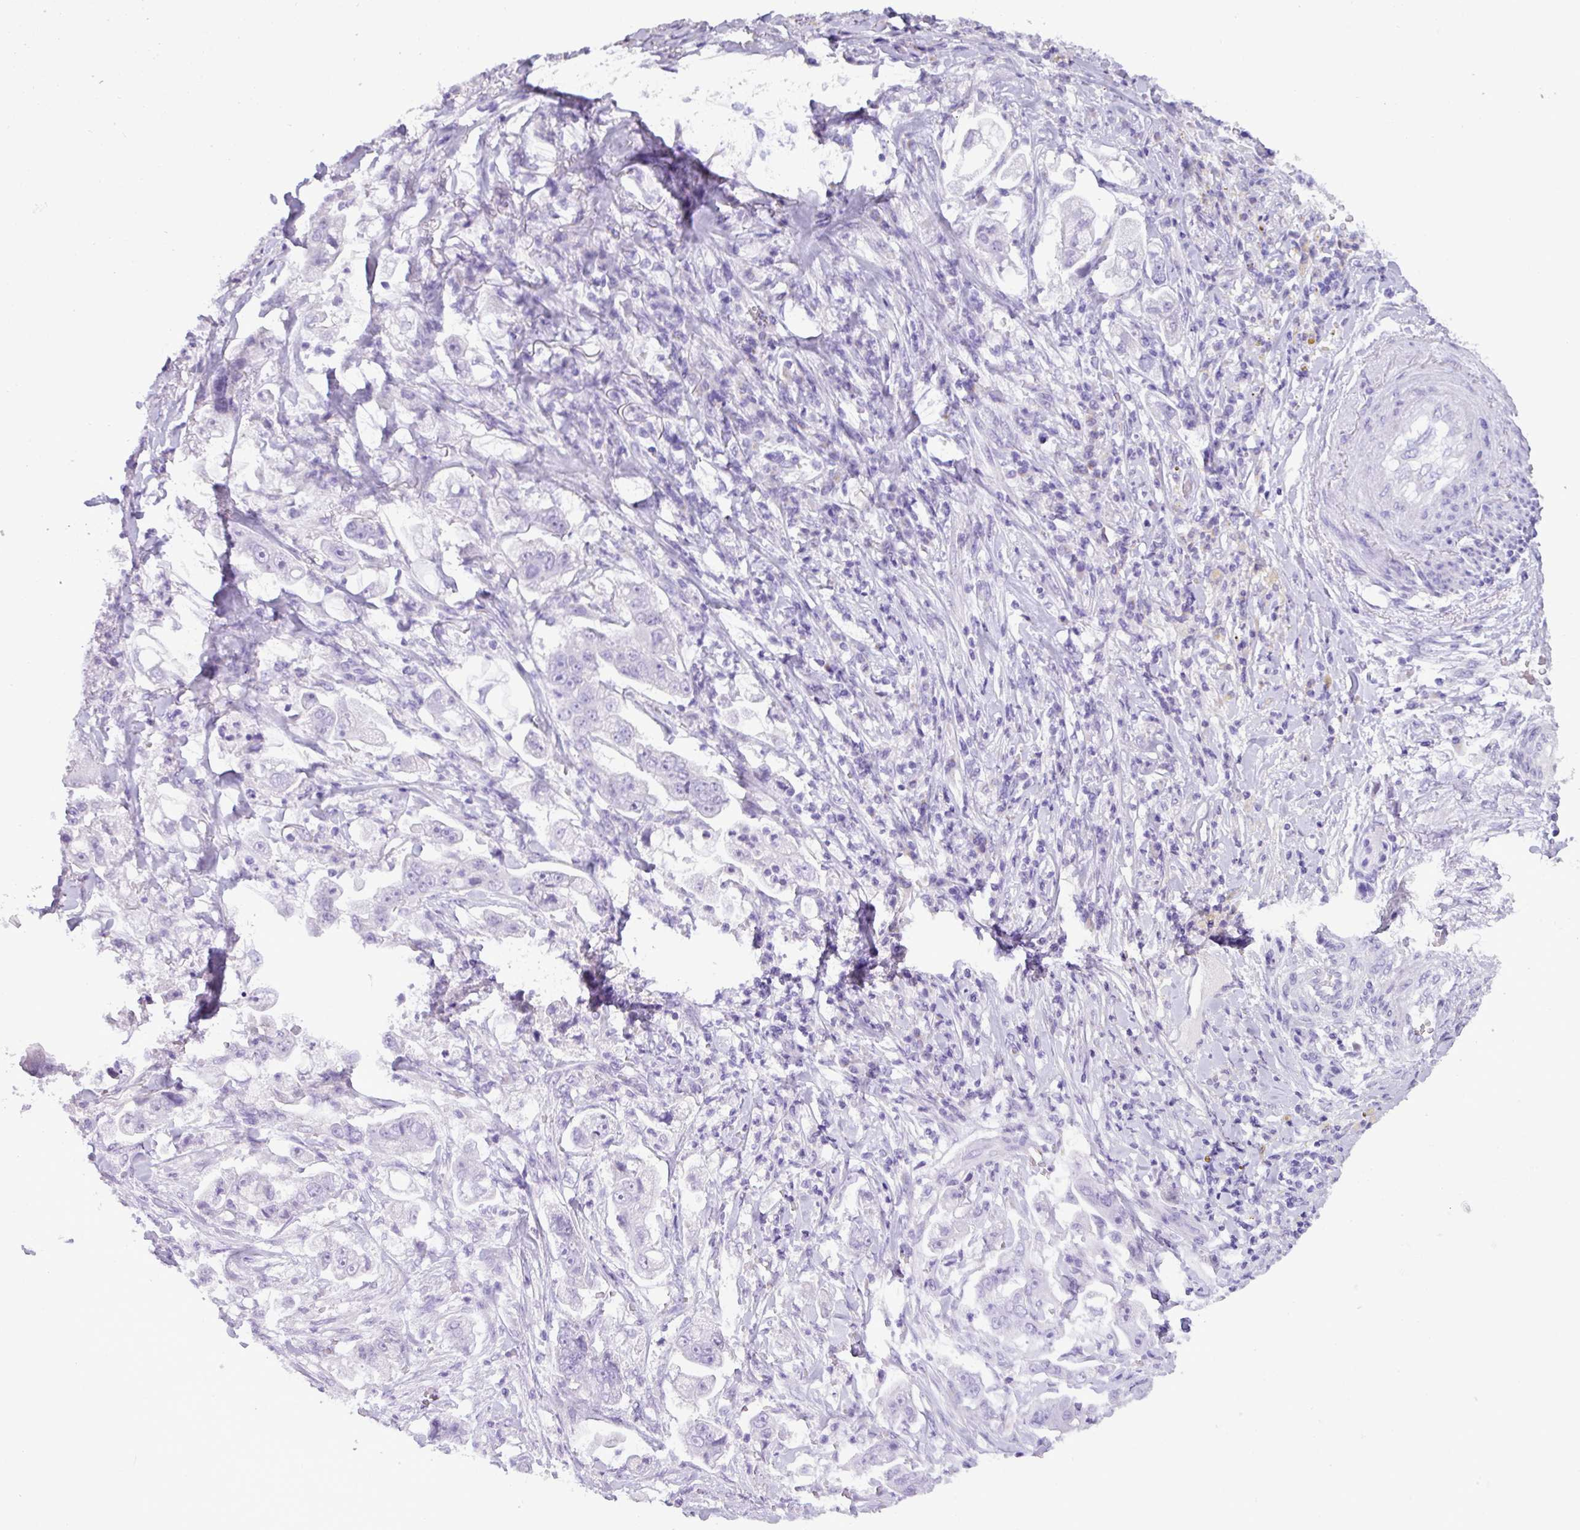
{"staining": {"intensity": "negative", "quantity": "none", "location": "none"}, "tissue": "stomach cancer", "cell_type": "Tumor cells", "image_type": "cancer", "snomed": [{"axis": "morphology", "description": "Adenocarcinoma, NOS"}, {"axis": "topography", "description": "Stomach"}], "caption": "Immunohistochemical staining of stomach cancer demonstrates no significant staining in tumor cells.", "gene": "STIMATE", "patient": {"sex": "male", "age": 62}}